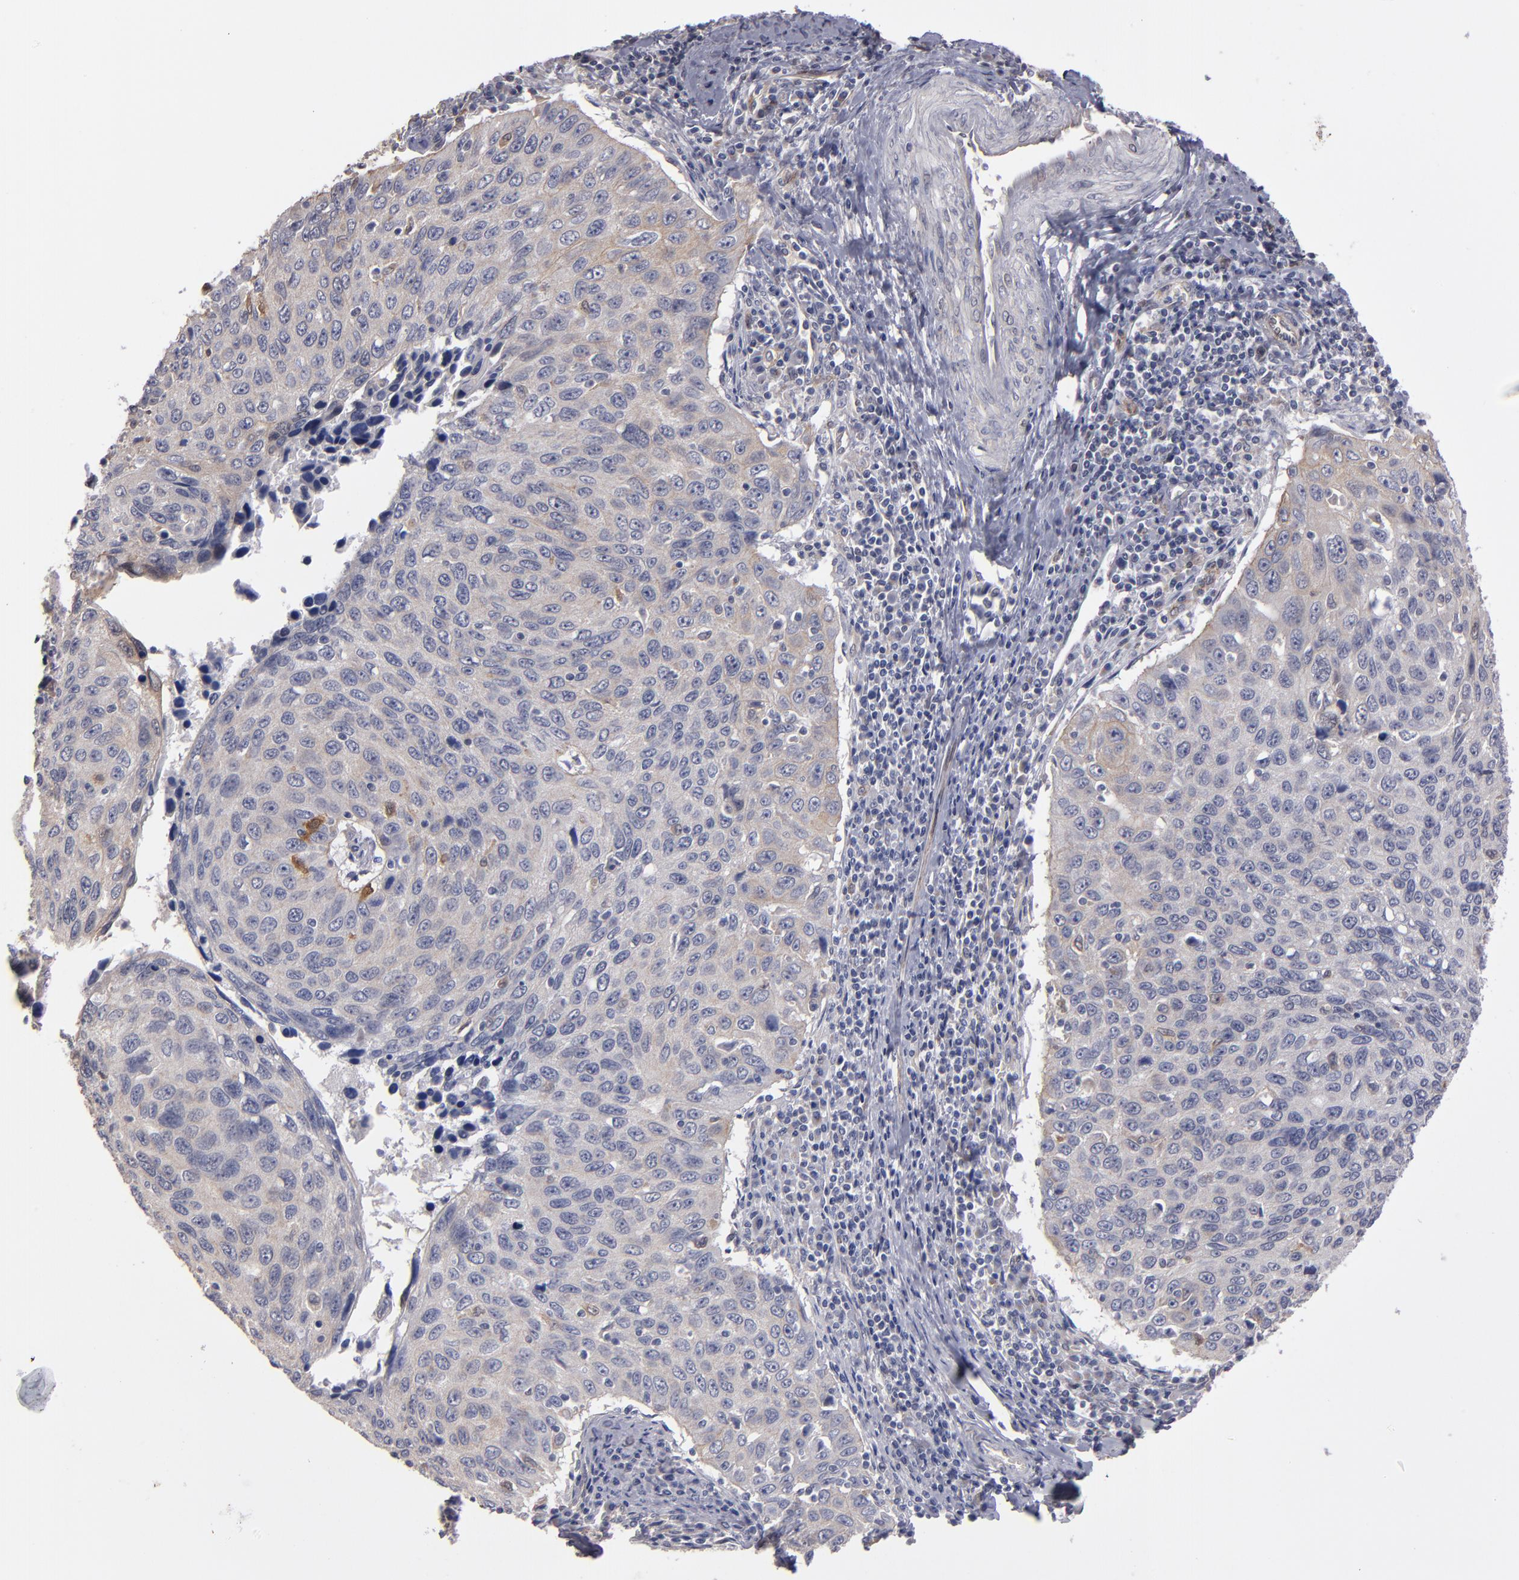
{"staining": {"intensity": "weak", "quantity": ">75%", "location": "cytoplasmic/membranous"}, "tissue": "cervical cancer", "cell_type": "Tumor cells", "image_type": "cancer", "snomed": [{"axis": "morphology", "description": "Squamous cell carcinoma, NOS"}, {"axis": "topography", "description": "Cervix"}], "caption": "Protein expression analysis of cervical squamous cell carcinoma displays weak cytoplasmic/membranous staining in approximately >75% of tumor cells. (Stains: DAB (3,3'-diaminobenzidine) in brown, nuclei in blue, Microscopy: brightfield microscopy at high magnification).", "gene": "NDRG2", "patient": {"sex": "female", "age": 53}}